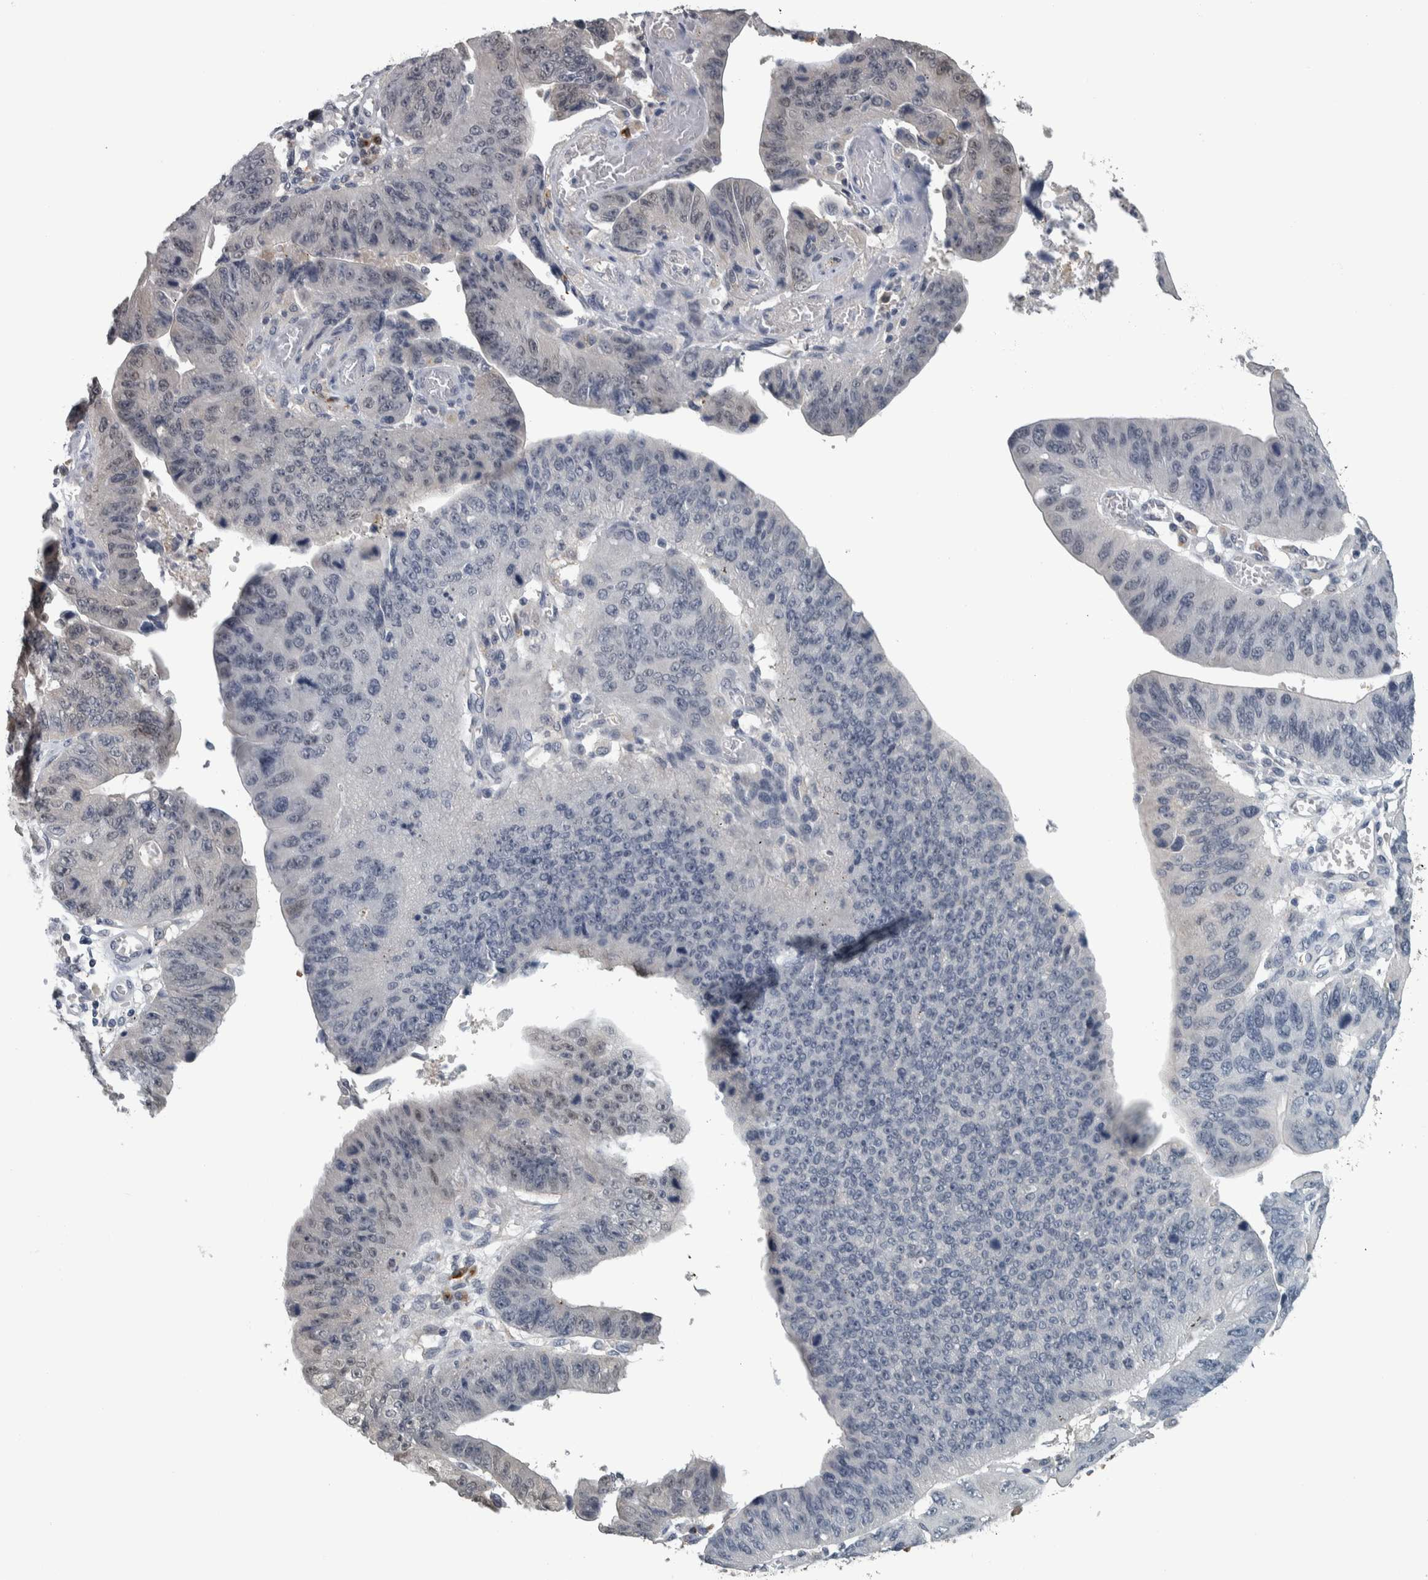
{"staining": {"intensity": "weak", "quantity": "<25%", "location": "nuclear"}, "tissue": "stomach cancer", "cell_type": "Tumor cells", "image_type": "cancer", "snomed": [{"axis": "morphology", "description": "Adenocarcinoma, NOS"}, {"axis": "topography", "description": "Stomach"}], "caption": "This is an immunohistochemistry photomicrograph of human stomach adenocarcinoma. There is no staining in tumor cells.", "gene": "CAVIN4", "patient": {"sex": "male", "age": 59}}